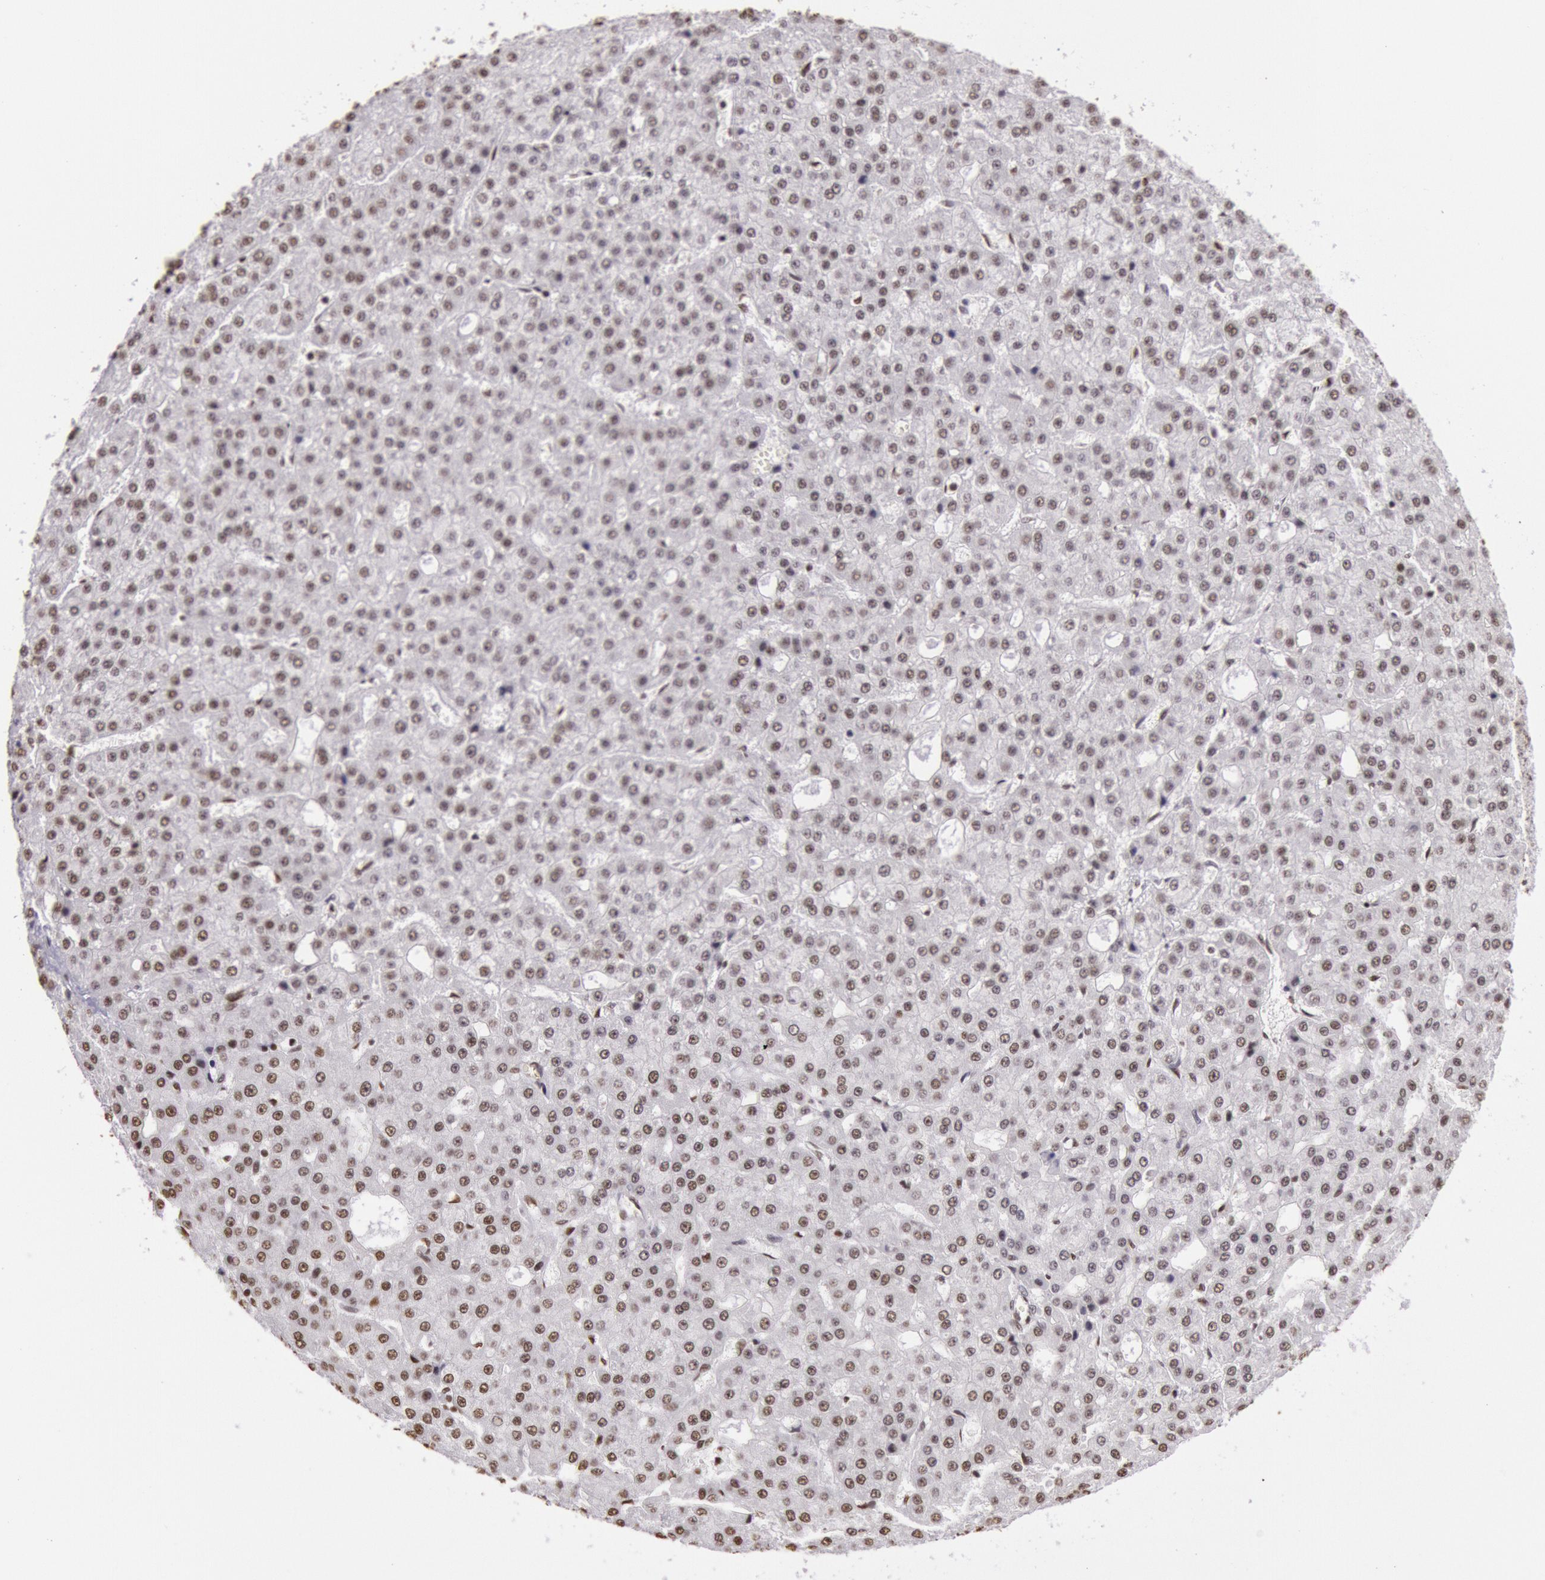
{"staining": {"intensity": "weak", "quantity": "25%-75%", "location": "nuclear"}, "tissue": "liver cancer", "cell_type": "Tumor cells", "image_type": "cancer", "snomed": [{"axis": "morphology", "description": "Carcinoma, Hepatocellular, NOS"}, {"axis": "topography", "description": "Liver"}], "caption": "The immunohistochemical stain labels weak nuclear expression in tumor cells of liver cancer tissue. Using DAB (3,3'-diaminobenzidine) (brown) and hematoxylin (blue) stains, captured at high magnification using brightfield microscopy.", "gene": "HNRNPH2", "patient": {"sex": "male", "age": 47}}